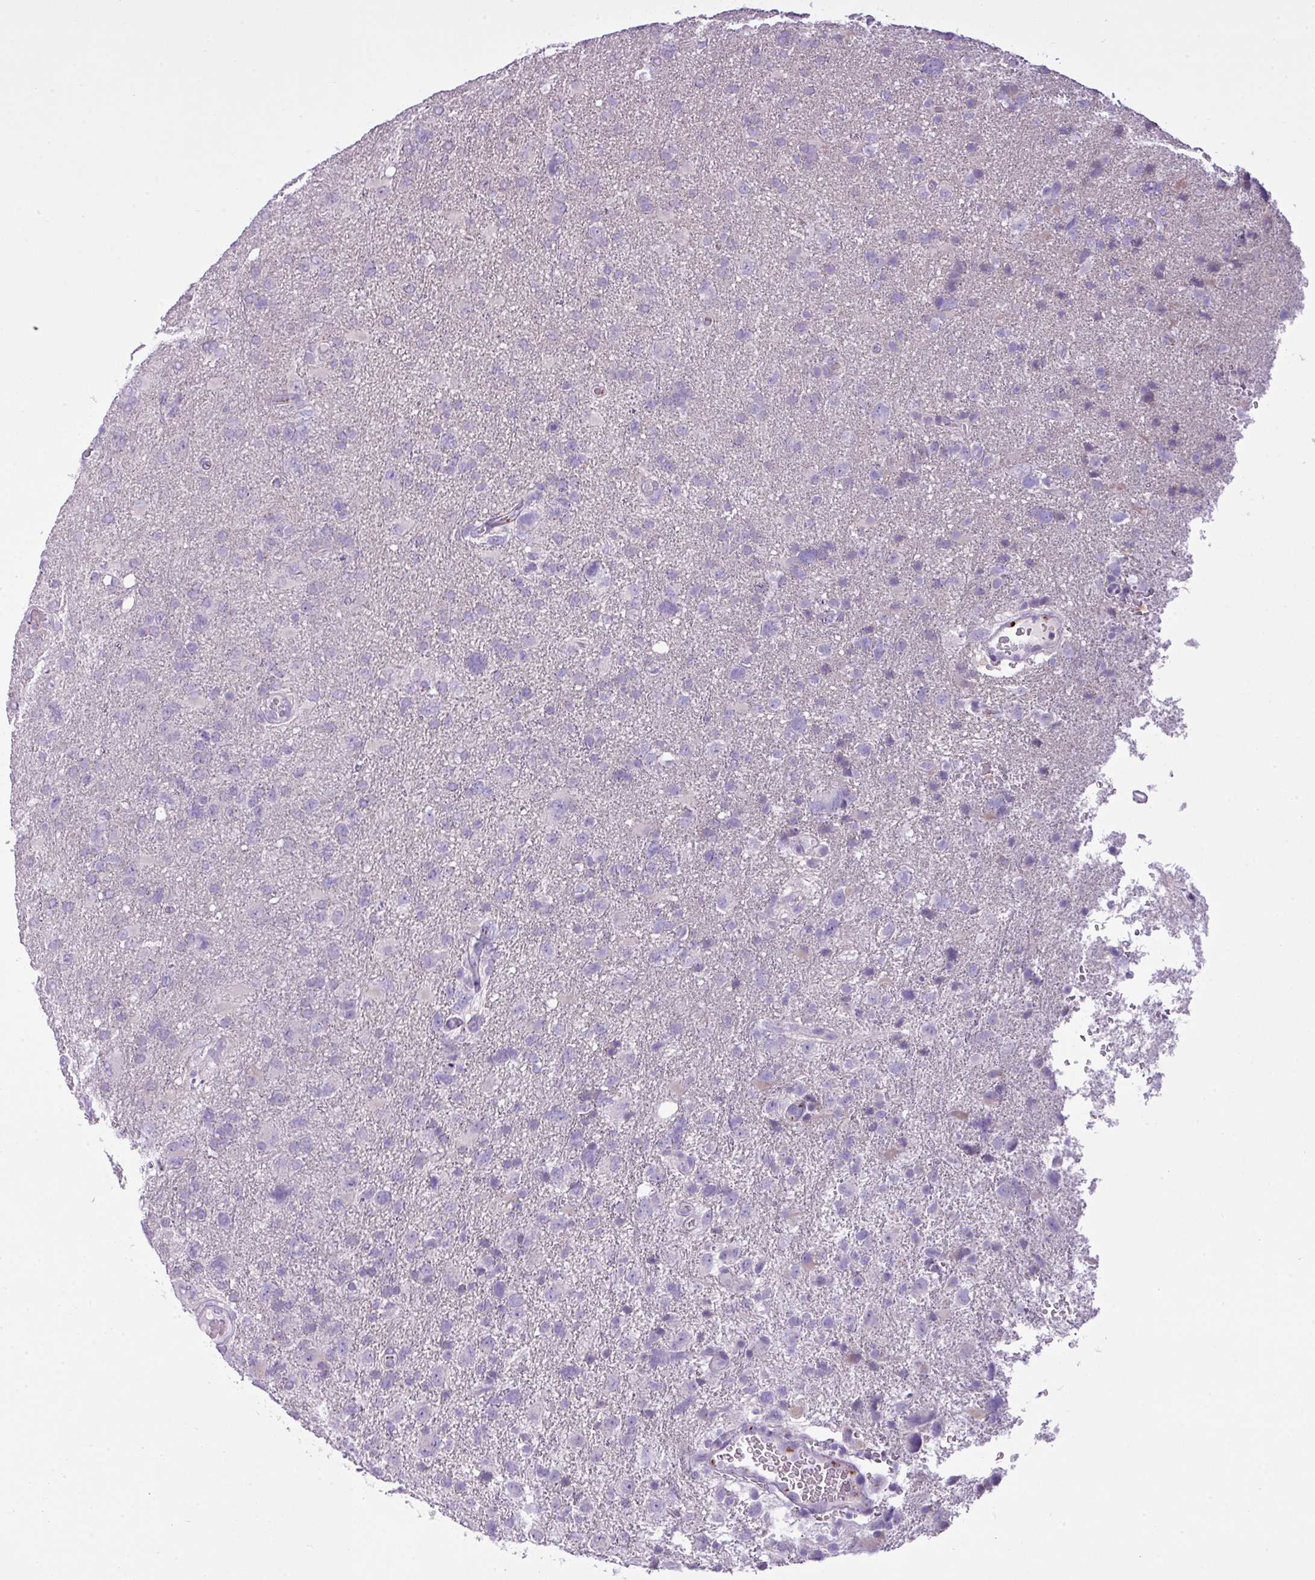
{"staining": {"intensity": "negative", "quantity": "none", "location": "none"}, "tissue": "glioma", "cell_type": "Tumor cells", "image_type": "cancer", "snomed": [{"axis": "morphology", "description": "Glioma, malignant, High grade"}, {"axis": "topography", "description": "Brain"}], "caption": "DAB immunohistochemical staining of human malignant glioma (high-grade) exhibits no significant staining in tumor cells. The staining was performed using DAB to visualize the protein expression in brown, while the nuclei were stained in blue with hematoxylin (Magnification: 20x).", "gene": "FAM43A", "patient": {"sex": "male", "age": 61}}